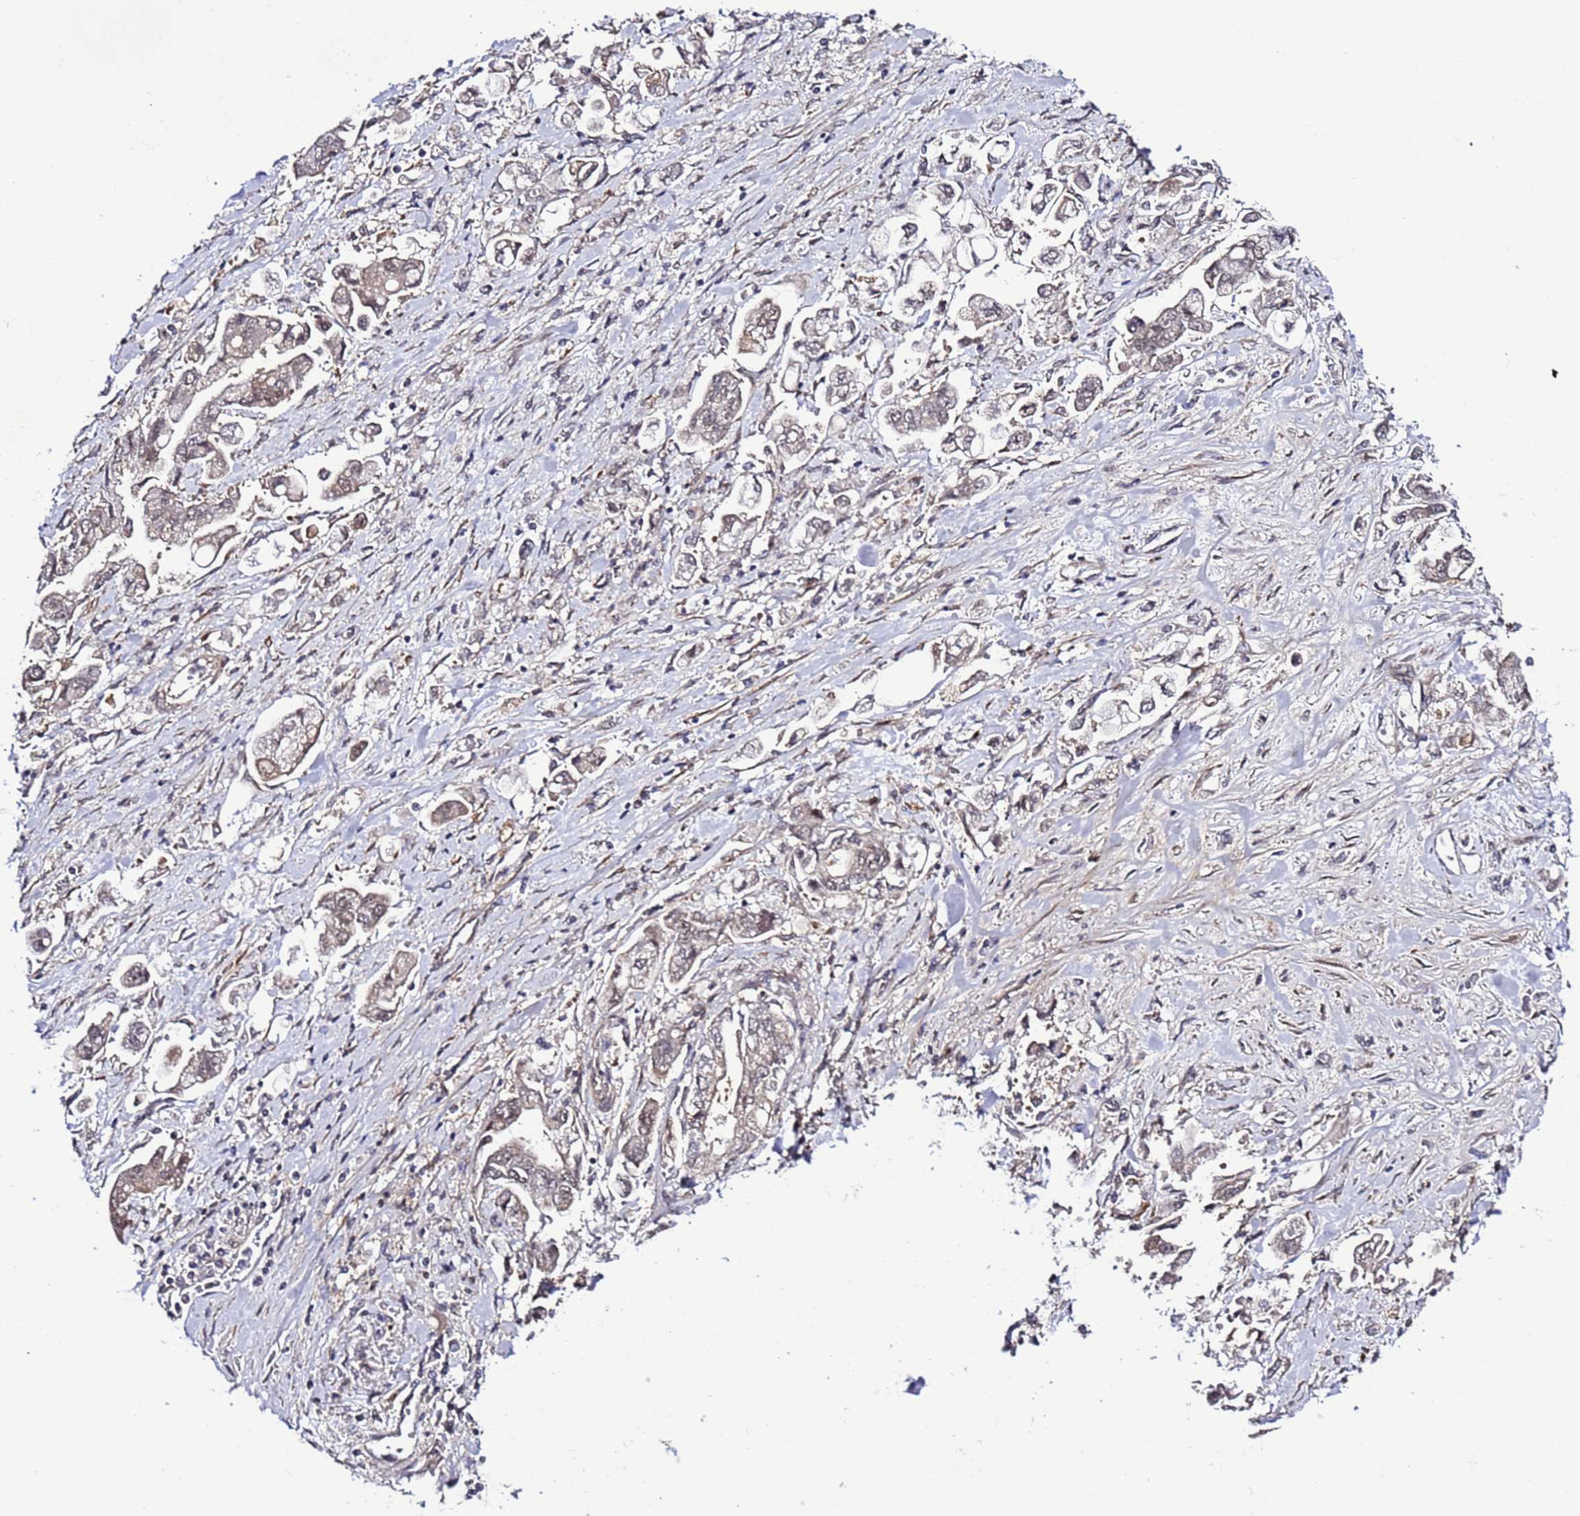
{"staining": {"intensity": "weak", "quantity": "25%-75%", "location": "nuclear"}, "tissue": "stomach cancer", "cell_type": "Tumor cells", "image_type": "cancer", "snomed": [{"axis": "morphology", "description": "Adenocarcinoma, NOS"}, {"axis": "topography", "description": "Stomach"}], "caption": "Protein analysis of stomach adenocarcinoma tissue demonstrates weak nuclear positivity in about 25%-75% of tumor cells. The staining was performed using DAB (3,3'-diaminobenzidine), with brown indicating positive protein expression. Nuclei are stained blue with hematoxylin.", "gene": "POLR2D", "patient": {"sex": "male", "age": 62}}